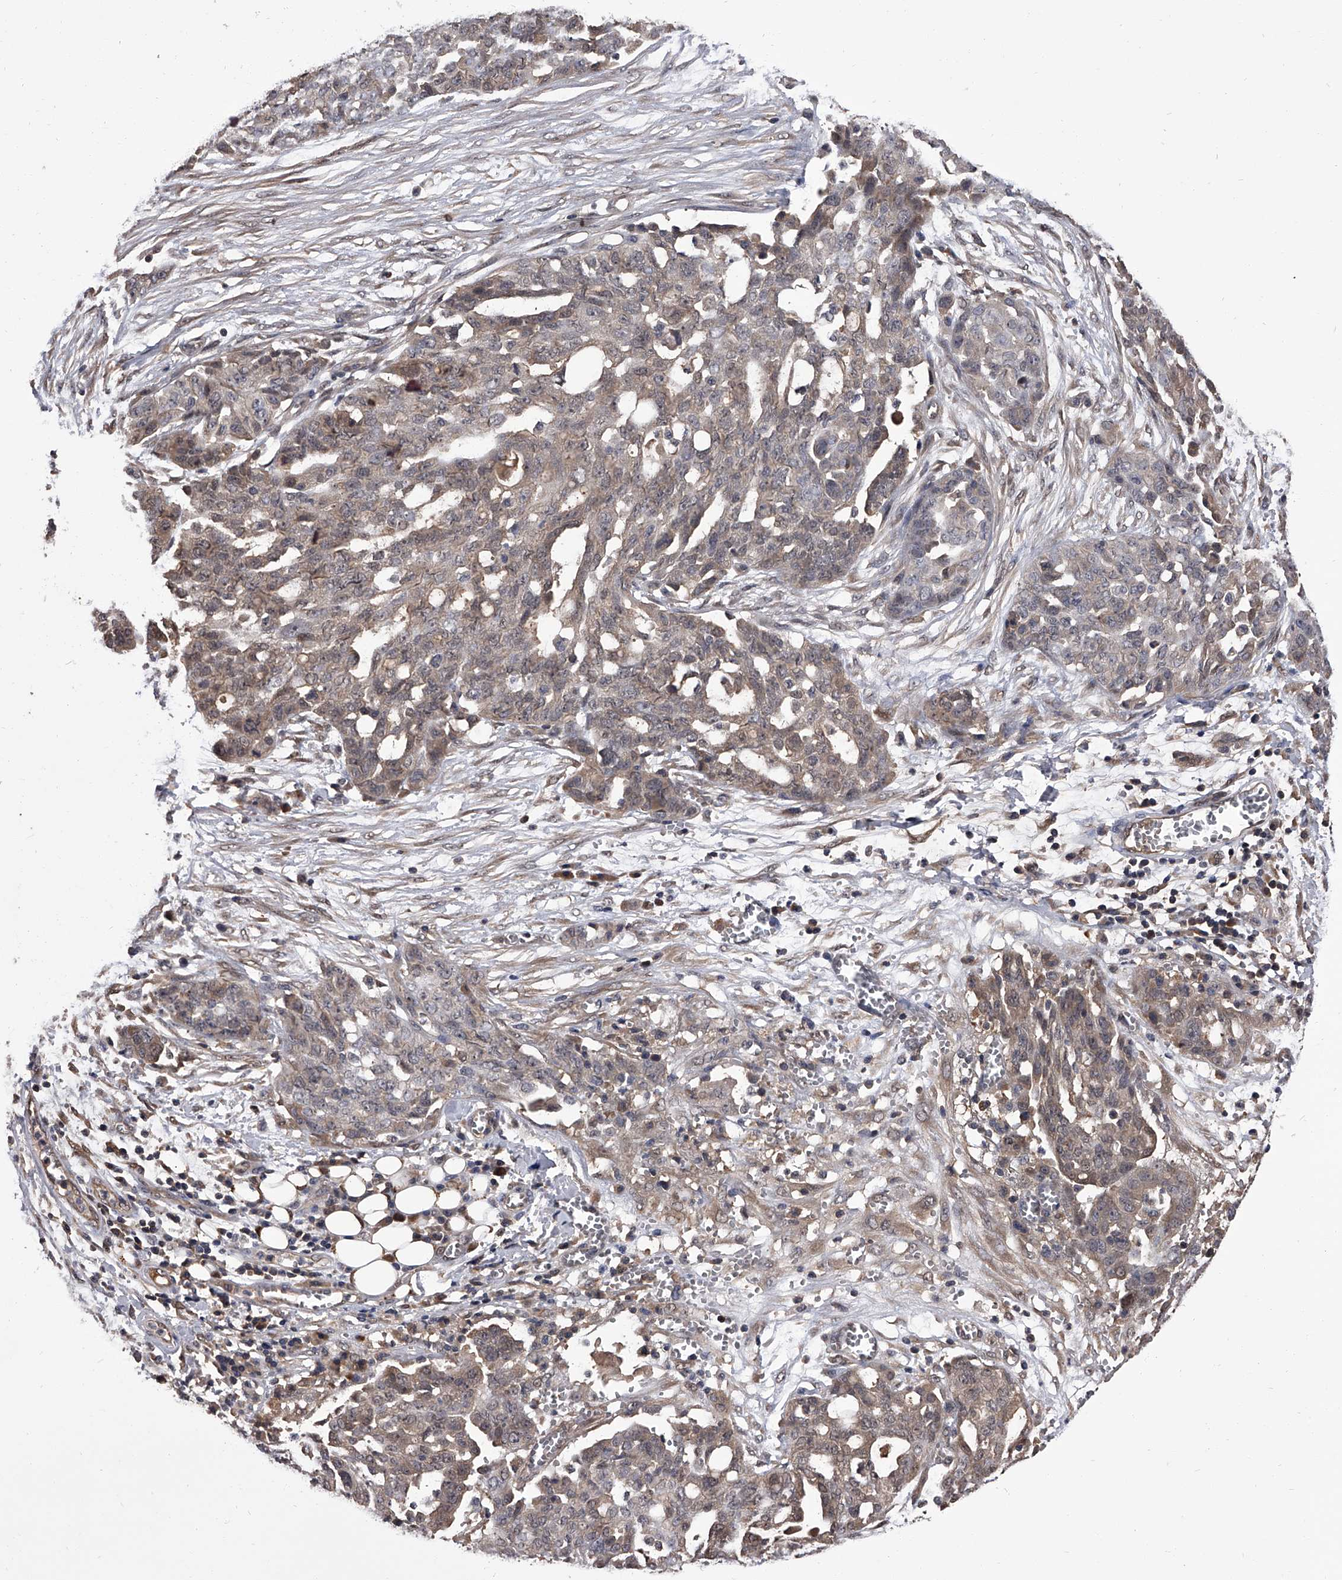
{"staining": {"intensity": "weak", "quantity": "25%-75%", "location": "cytoplasmic/membranous"}, "tissue": "ovarian cancer", "cell_type": "Tumor cells", "image_type": "cancer", "snomed": [{"axis": "morphology", "description": "Cystadenocarcinoma, serous, NOS"}, {"axis": "topography", "description": "Soft tissue"}, {"axis": "topography", "description": "Ovary"}], "caption": "Immunohistochemical staining of human ovarian cancer (serous cystadenocarcinoma) reveals weak cytoplasmic/membranous protein expression in about 25%-75% of tumor cells.", "gene": "SLC18B1", "patient": {"sex": "female", "age": 57}}